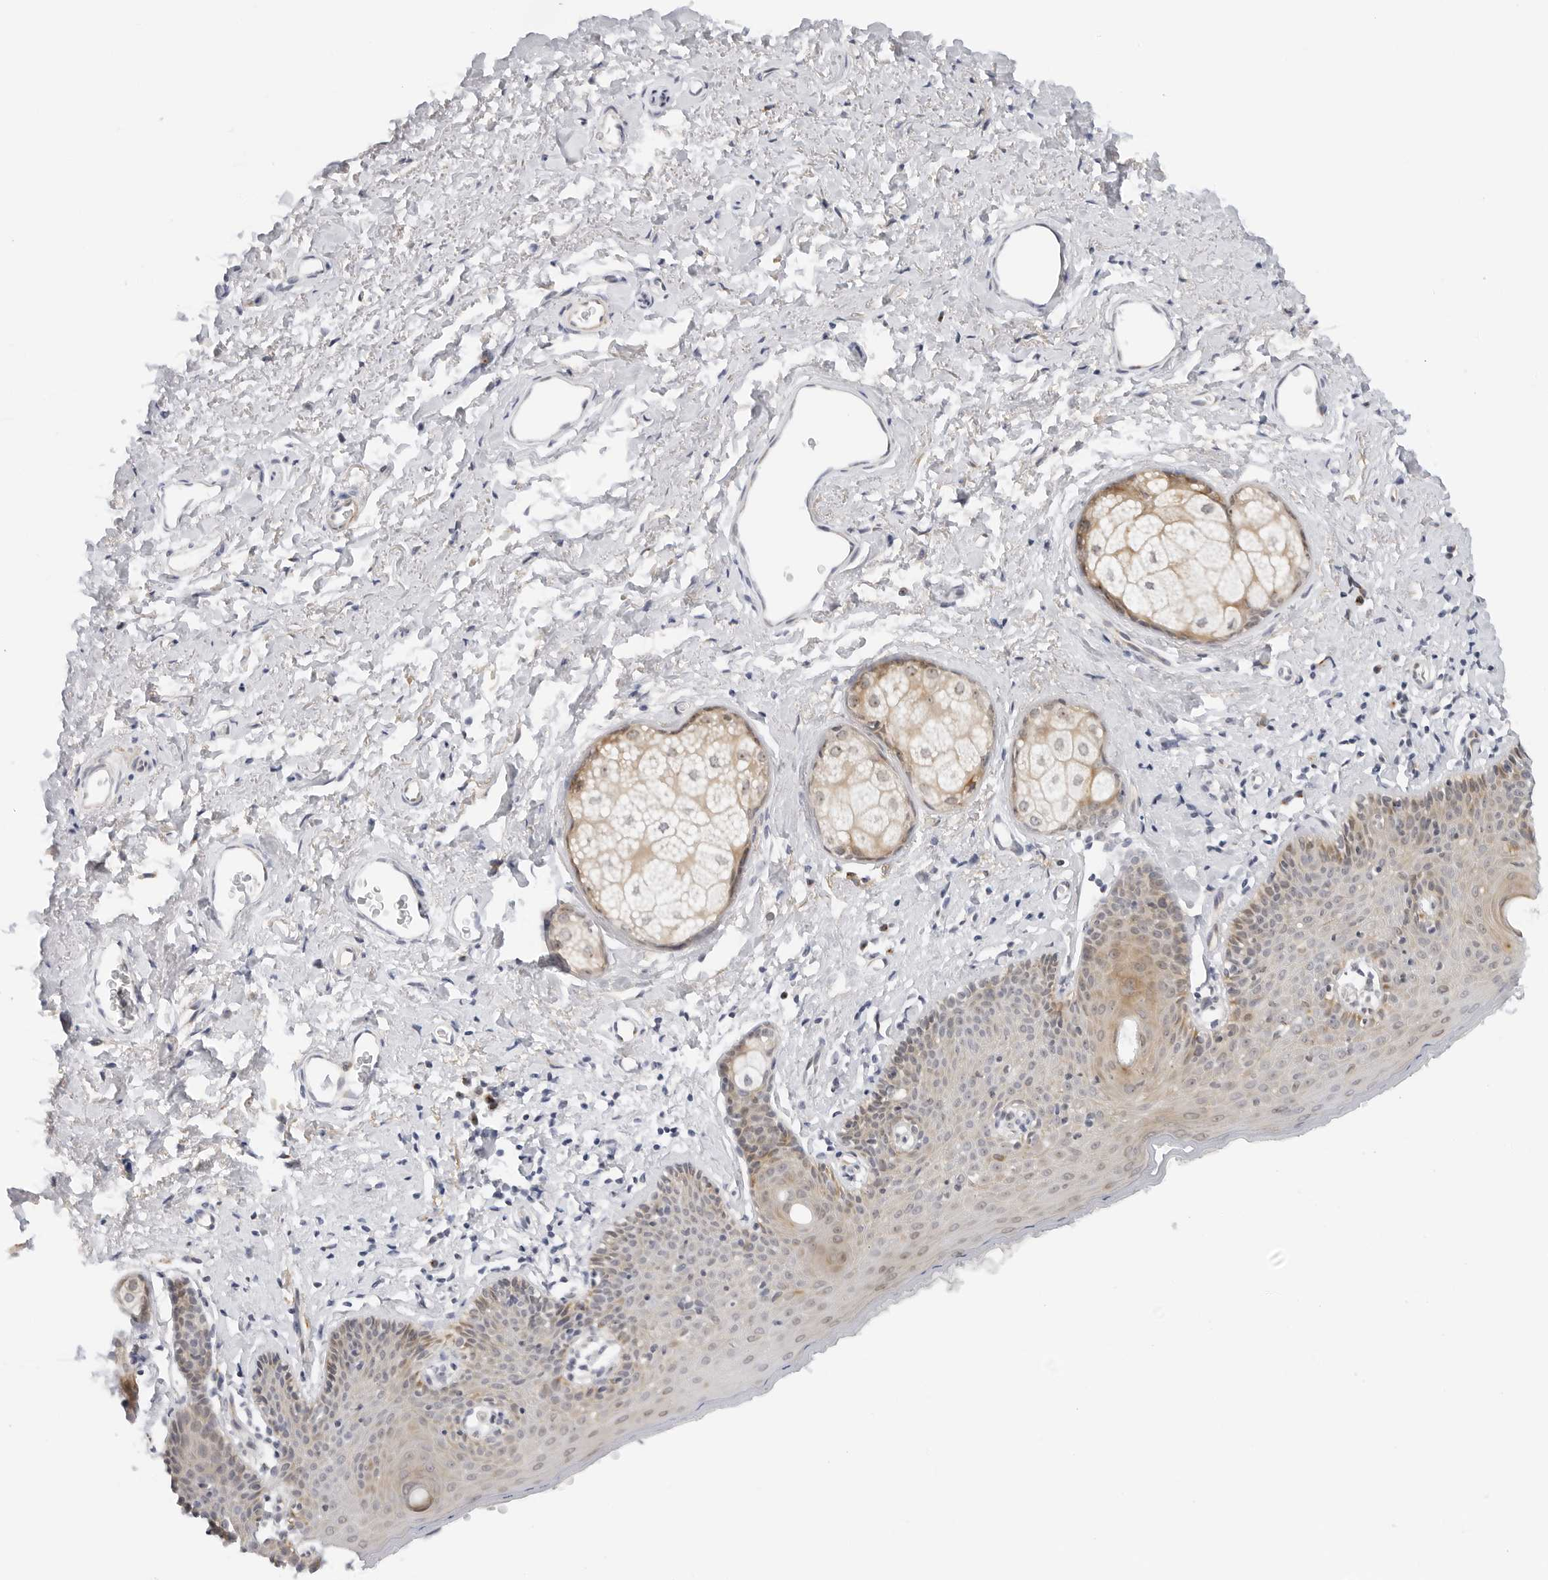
{"staining": {"intensity": "moderate", "quantity": ">75%", "location": "cytoplasmic/membranous,nuclear"}, "tissue": "skin", "cell_type": "Epidermal cells", "image_type": "normal", "snomed": [{"axis": "morphology", "description": "Normal tissue, NOS"}, {"axis": "topography", "description": "Vulva"}], "caption": "Epidermal cells show medium levels of moderate cytoplasmic/membranous,nuclear positivity in about >75% of cells in normal human skin.", "gene": "MAP2K5", "patient": {"sex": "female", "age": 66}}